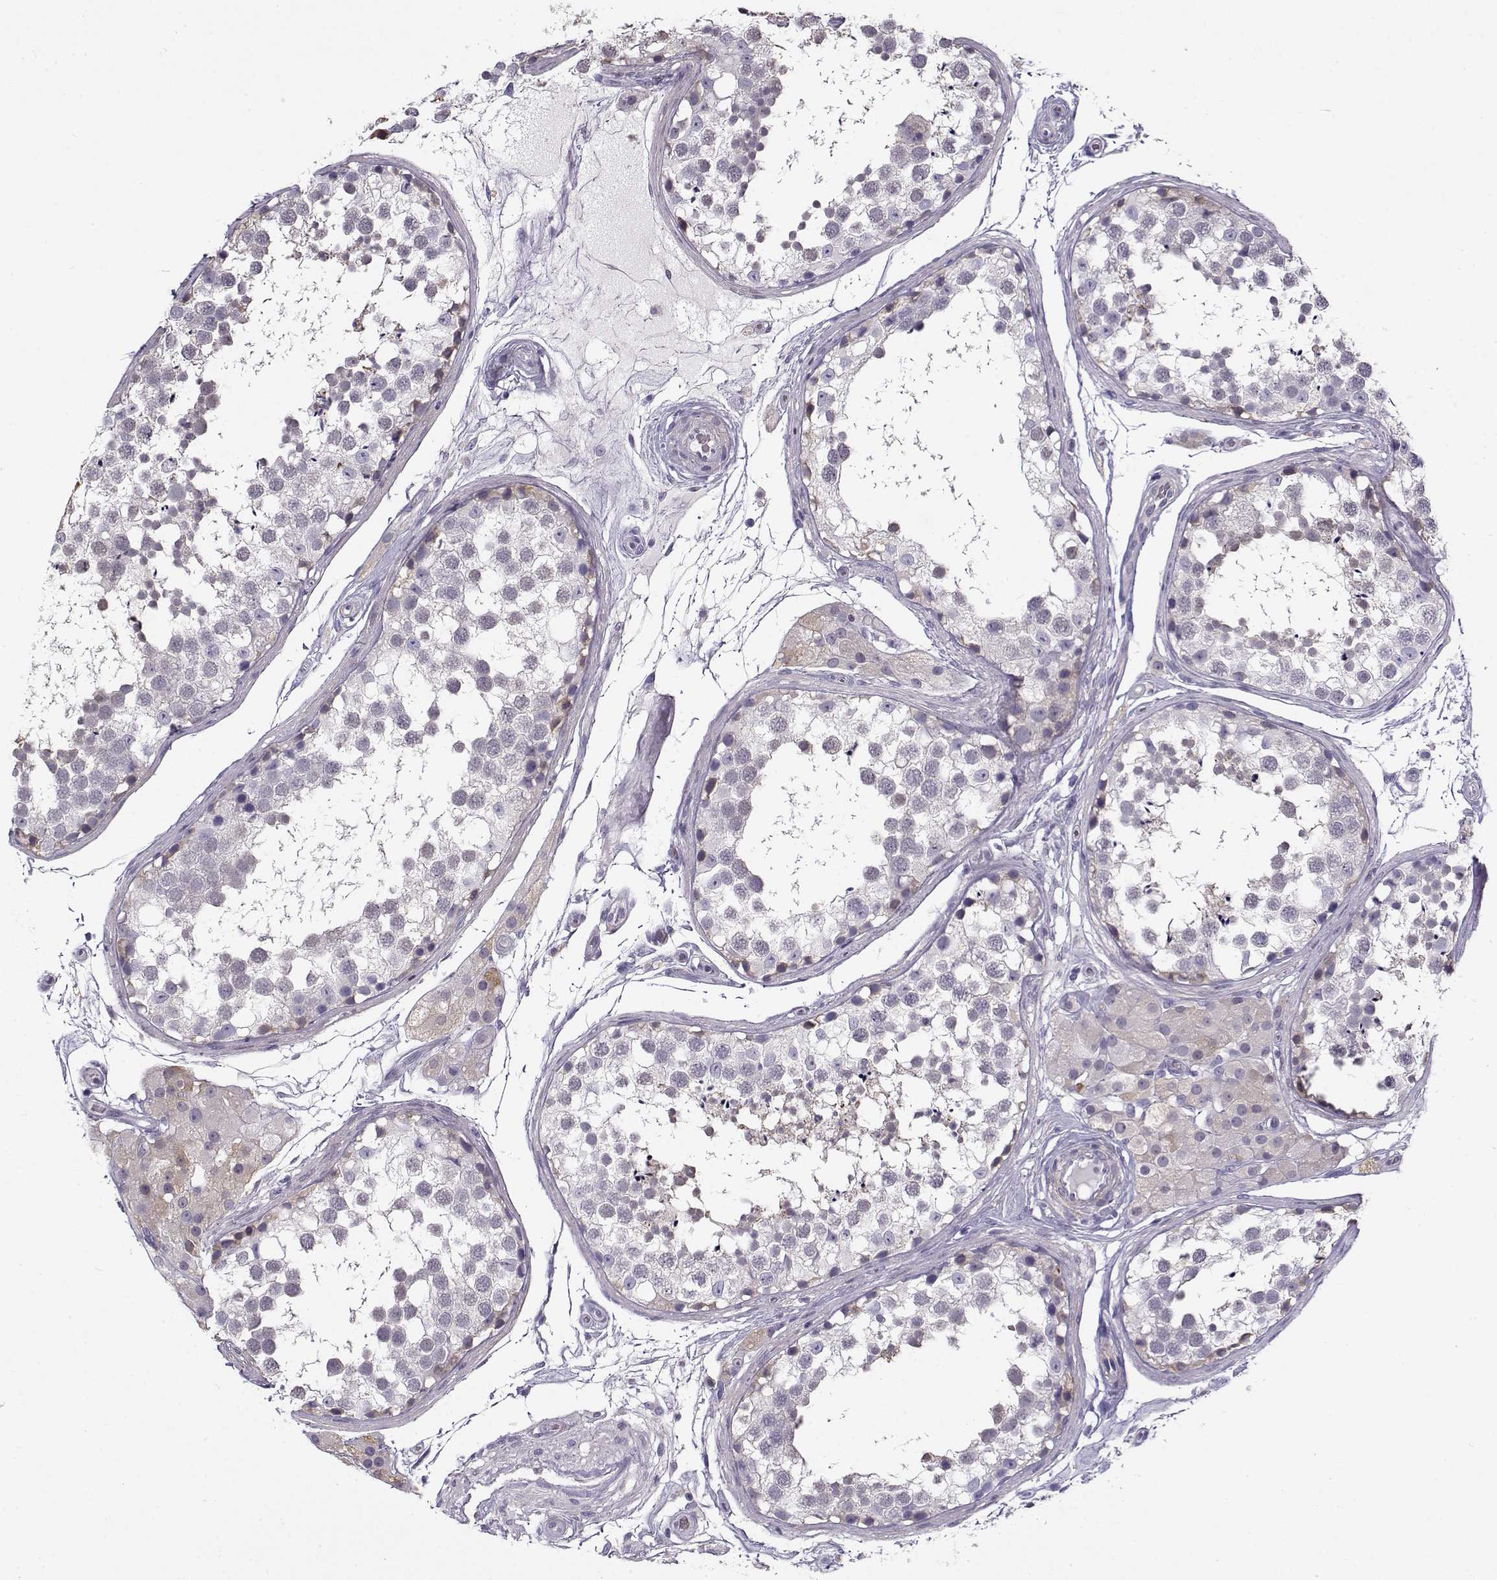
{"staining": {"intensity": "moderate", "quantity": "<25%", "location": "cytoplasmic/membranous"}, "tissue": "testis", "cell_type": "Cells in seminiferous ducts", "image_type": "normal", "snomed": [{"axis": "morphology", "description": "Normal tissue, NOS"}, {"axis": "morphology", "description": "Seminoma, NOS"}, {"axis": "topography", "description": "Testis"}], "caption": "Testis stained with DAB (3,3'-diaminobenzidine) immunohistochemistry exhibits low levels of moderate cytoplasmic/membranous positivity in about <25% of cells in seminiferous ducts.", "gene": "UCP3", "patient": {"sex": "male", "age": 65}}